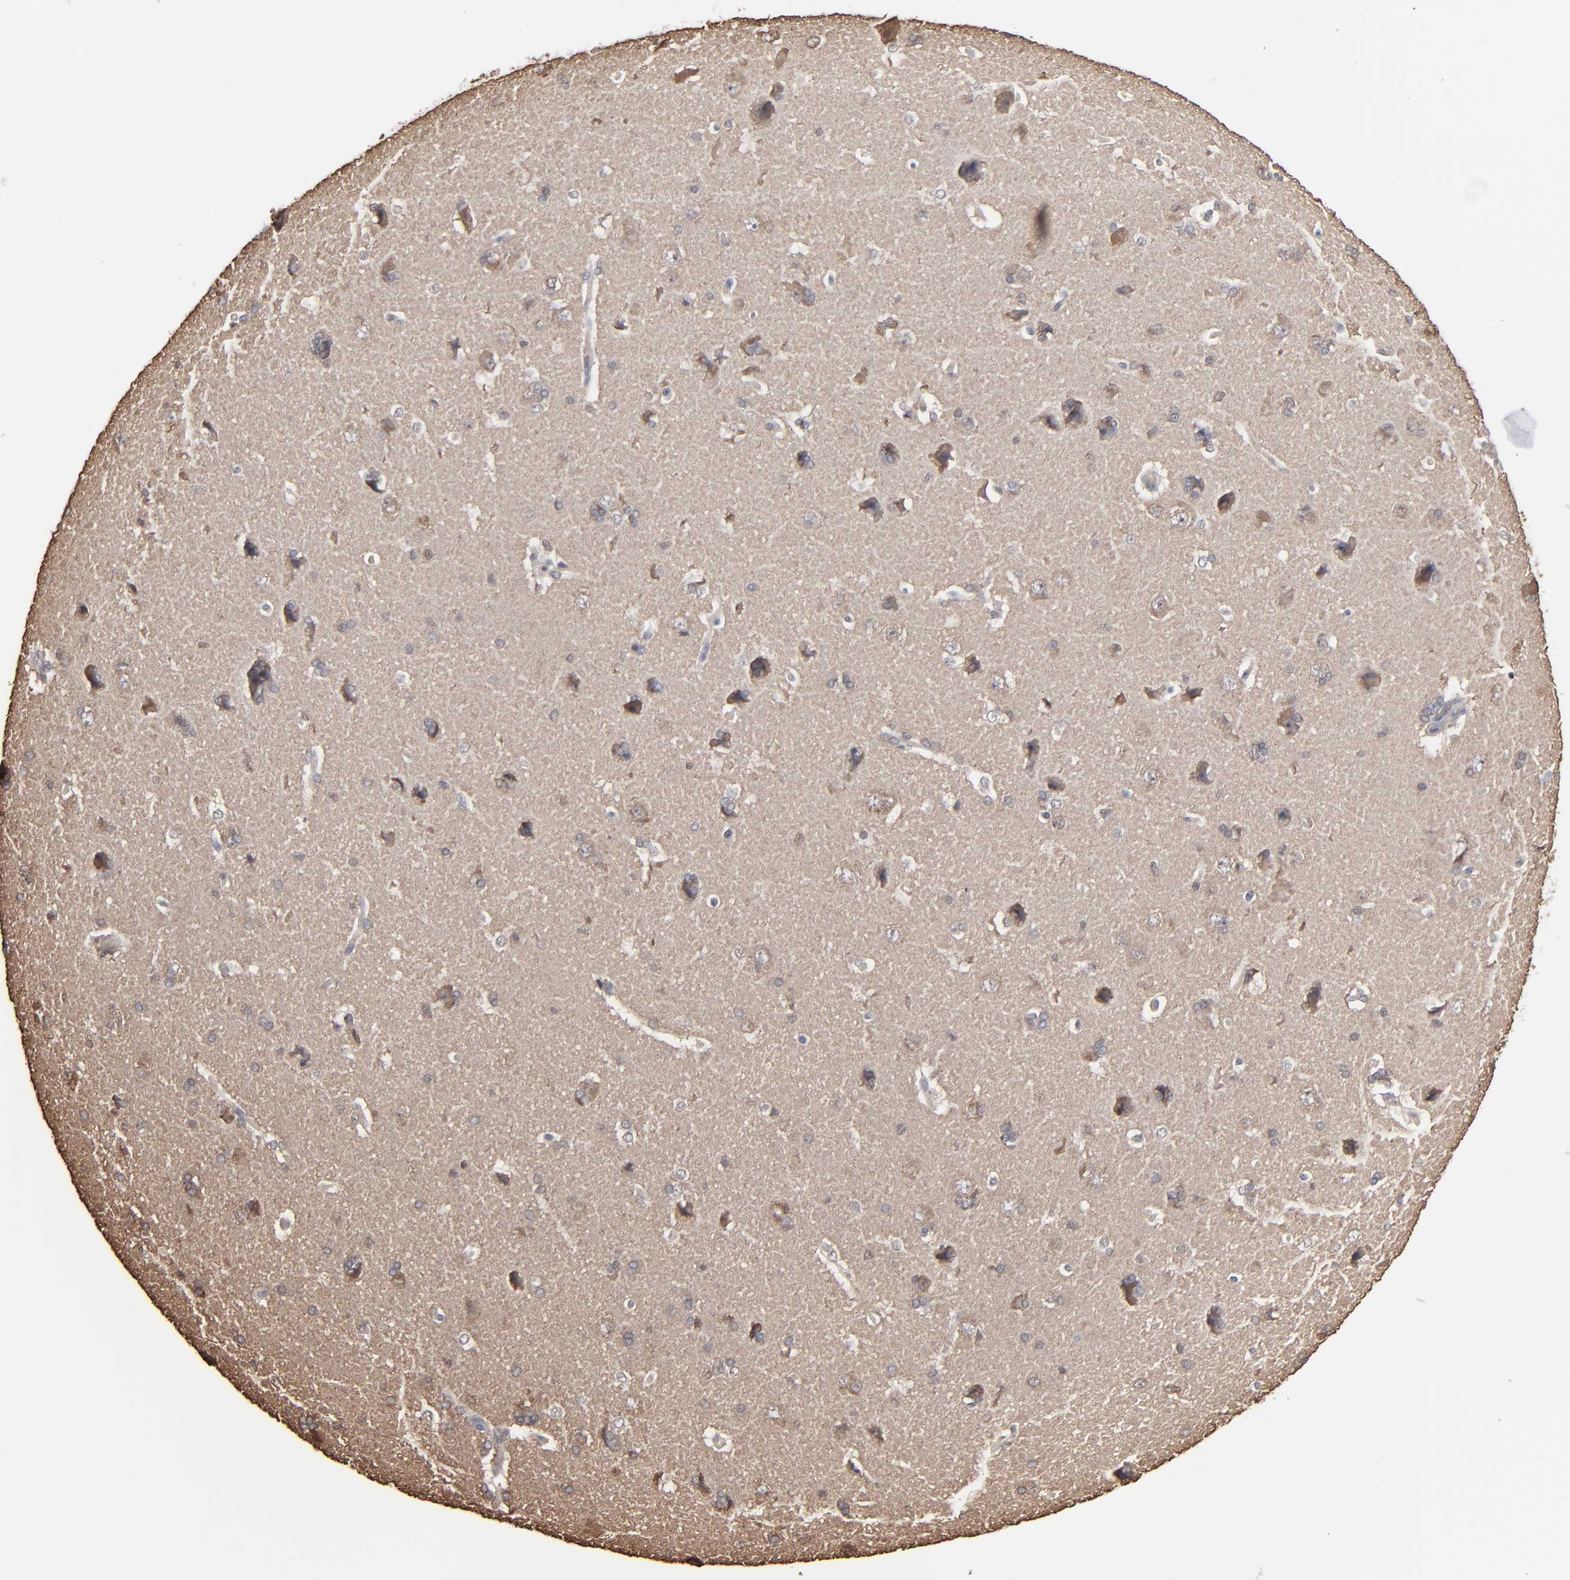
{"staining": {"intensity": "negative", "quantity": "none", "location": "none"}, "tissue": "cerebral cortex", "cell_type": "Endothelial cells", "image_type": "normal", "snomed": [{"axis": "morphology", "description": "Normal tissue, NOS"}, {"axis": "topography", "description": "Cerebral cortex"}], "caption": "Immunohistochemistry (IHC) histopathology image of unremarkable cerebral cortex stained for a protein (brown), which shows no staining in endothelial cells. Brightfield microscopy of immunohistochemistry stained with DAB (3,3'-diaminobenzidine) (brown) and hematoxylin (blue), captured at high magnification.", "gene": "NME1", "patient": {"sex": "female", "age": 45}}